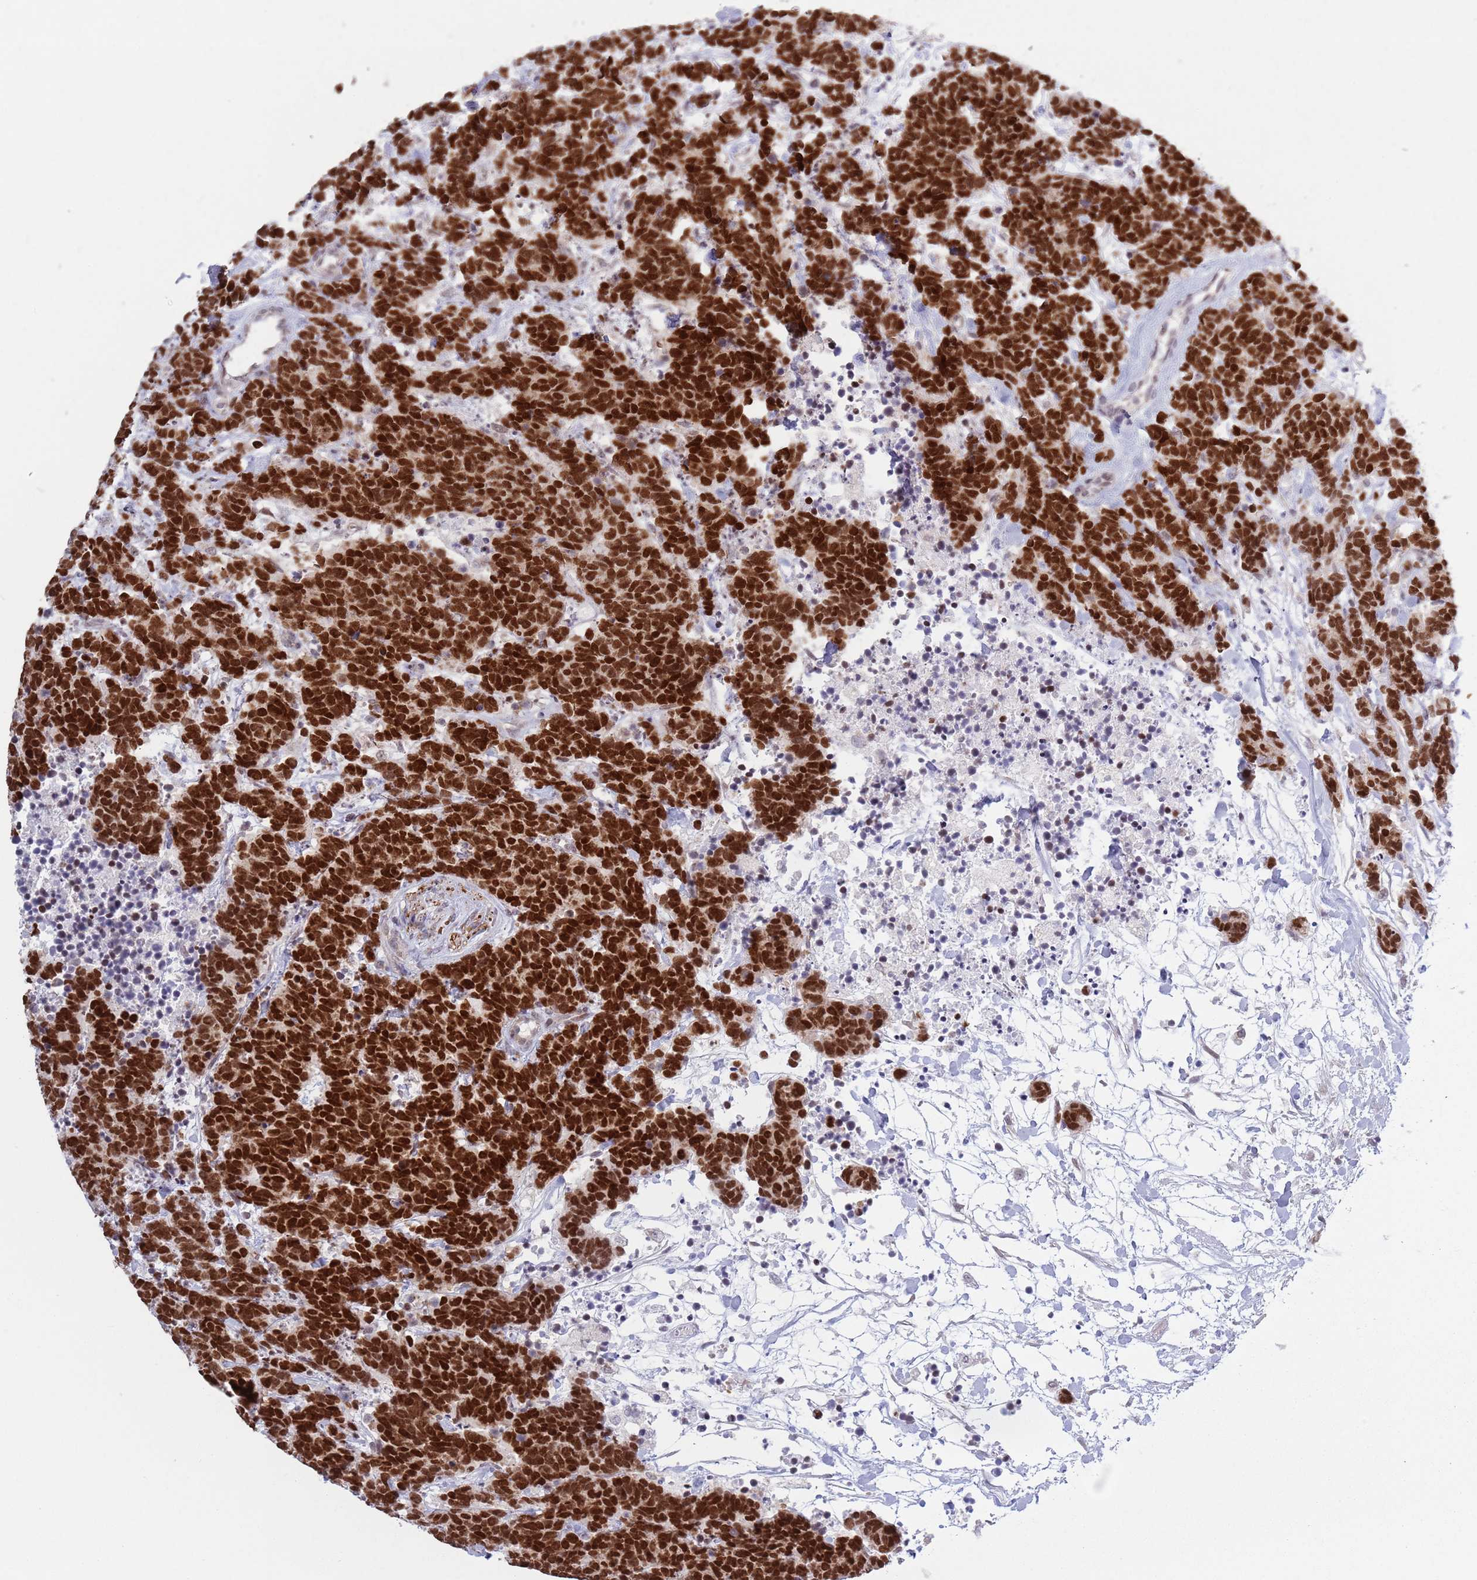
{"staining": {"intensity": "strong", "quantity": ">75%", "location": "nuclear"}, "tissue": "carcinoid", "cell_type": "Tumor cells", "image_type": "cancer", "snomed": [{"axis": "morphology", "description": "Carcinoma, NOS"}, {"axis": "morphology", "description": "Carcinoid, malignant, NOS"}, {"axis": "topography", "description": "Prostate"}], "caption": "Immunohistochemistry (DAB (3,3'-diaminobenzidine)) staining of human carcinoid (malignant) displays strong nuclear protein positivity in approximately >75% of tumor cells. Nuclei are stained in blue.", "gene": "MRPL34", "patient": {"sex": "male", "age": 57}}